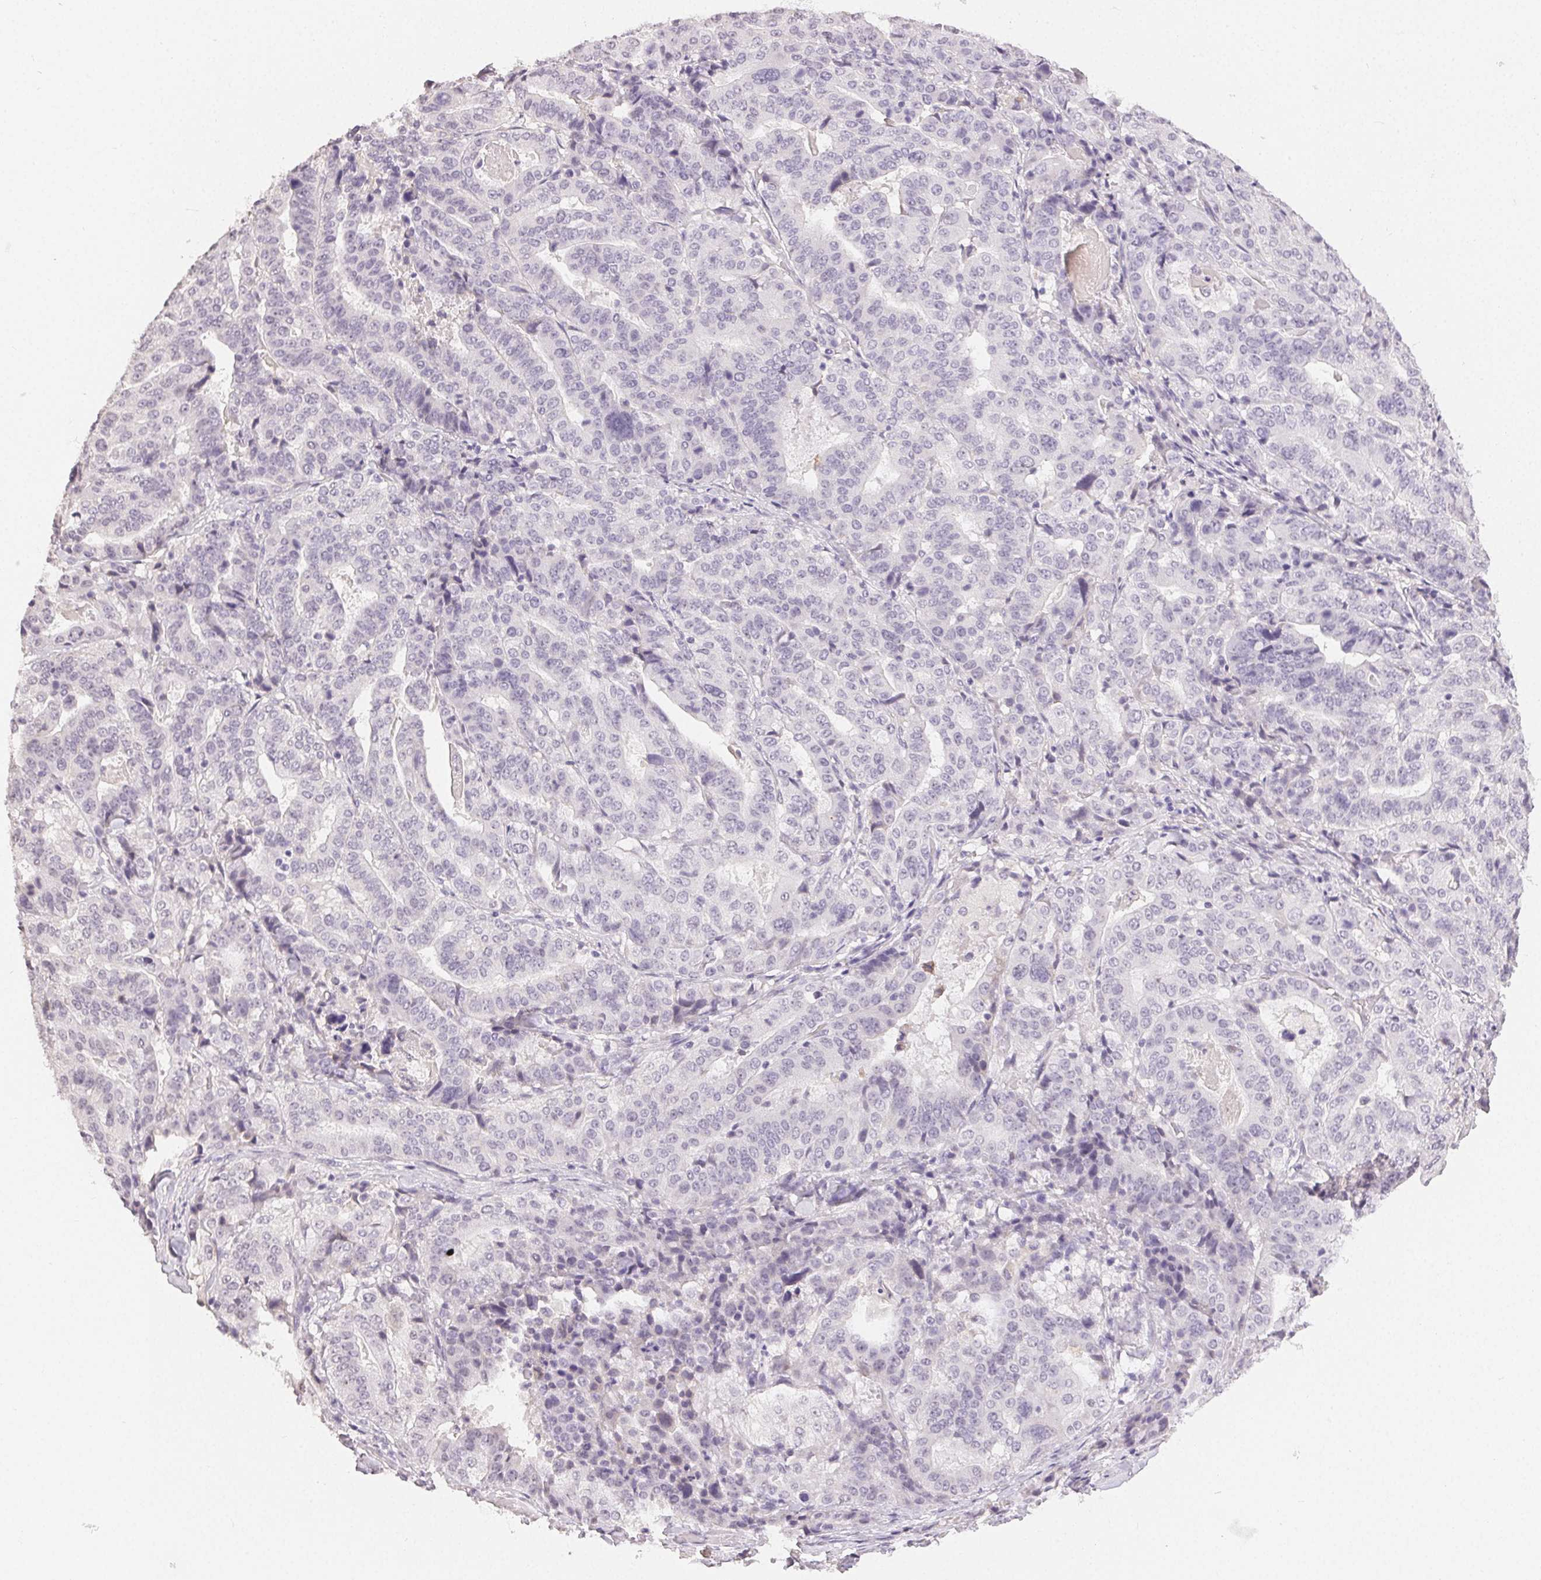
{"staining": {"intensity": "negative", "quantity": "none", "location": "none"}, "tissue": "stomach cancer", "cell_type": "Tumor cells", "image_type": "cancer", "snomed": [{"axis": "morphology", "description": "Adenocarcinoma, NOS"}, {"axis": "topography", "description": "Stomach"}], "caption": "IHC micrograph of human stomach cancer (adenocarcinoma) stained for a protein (brown), which displays no staining in tumor cells.", "gene": "TMEM174", "patient": {"sex": "male", "age": 48}}